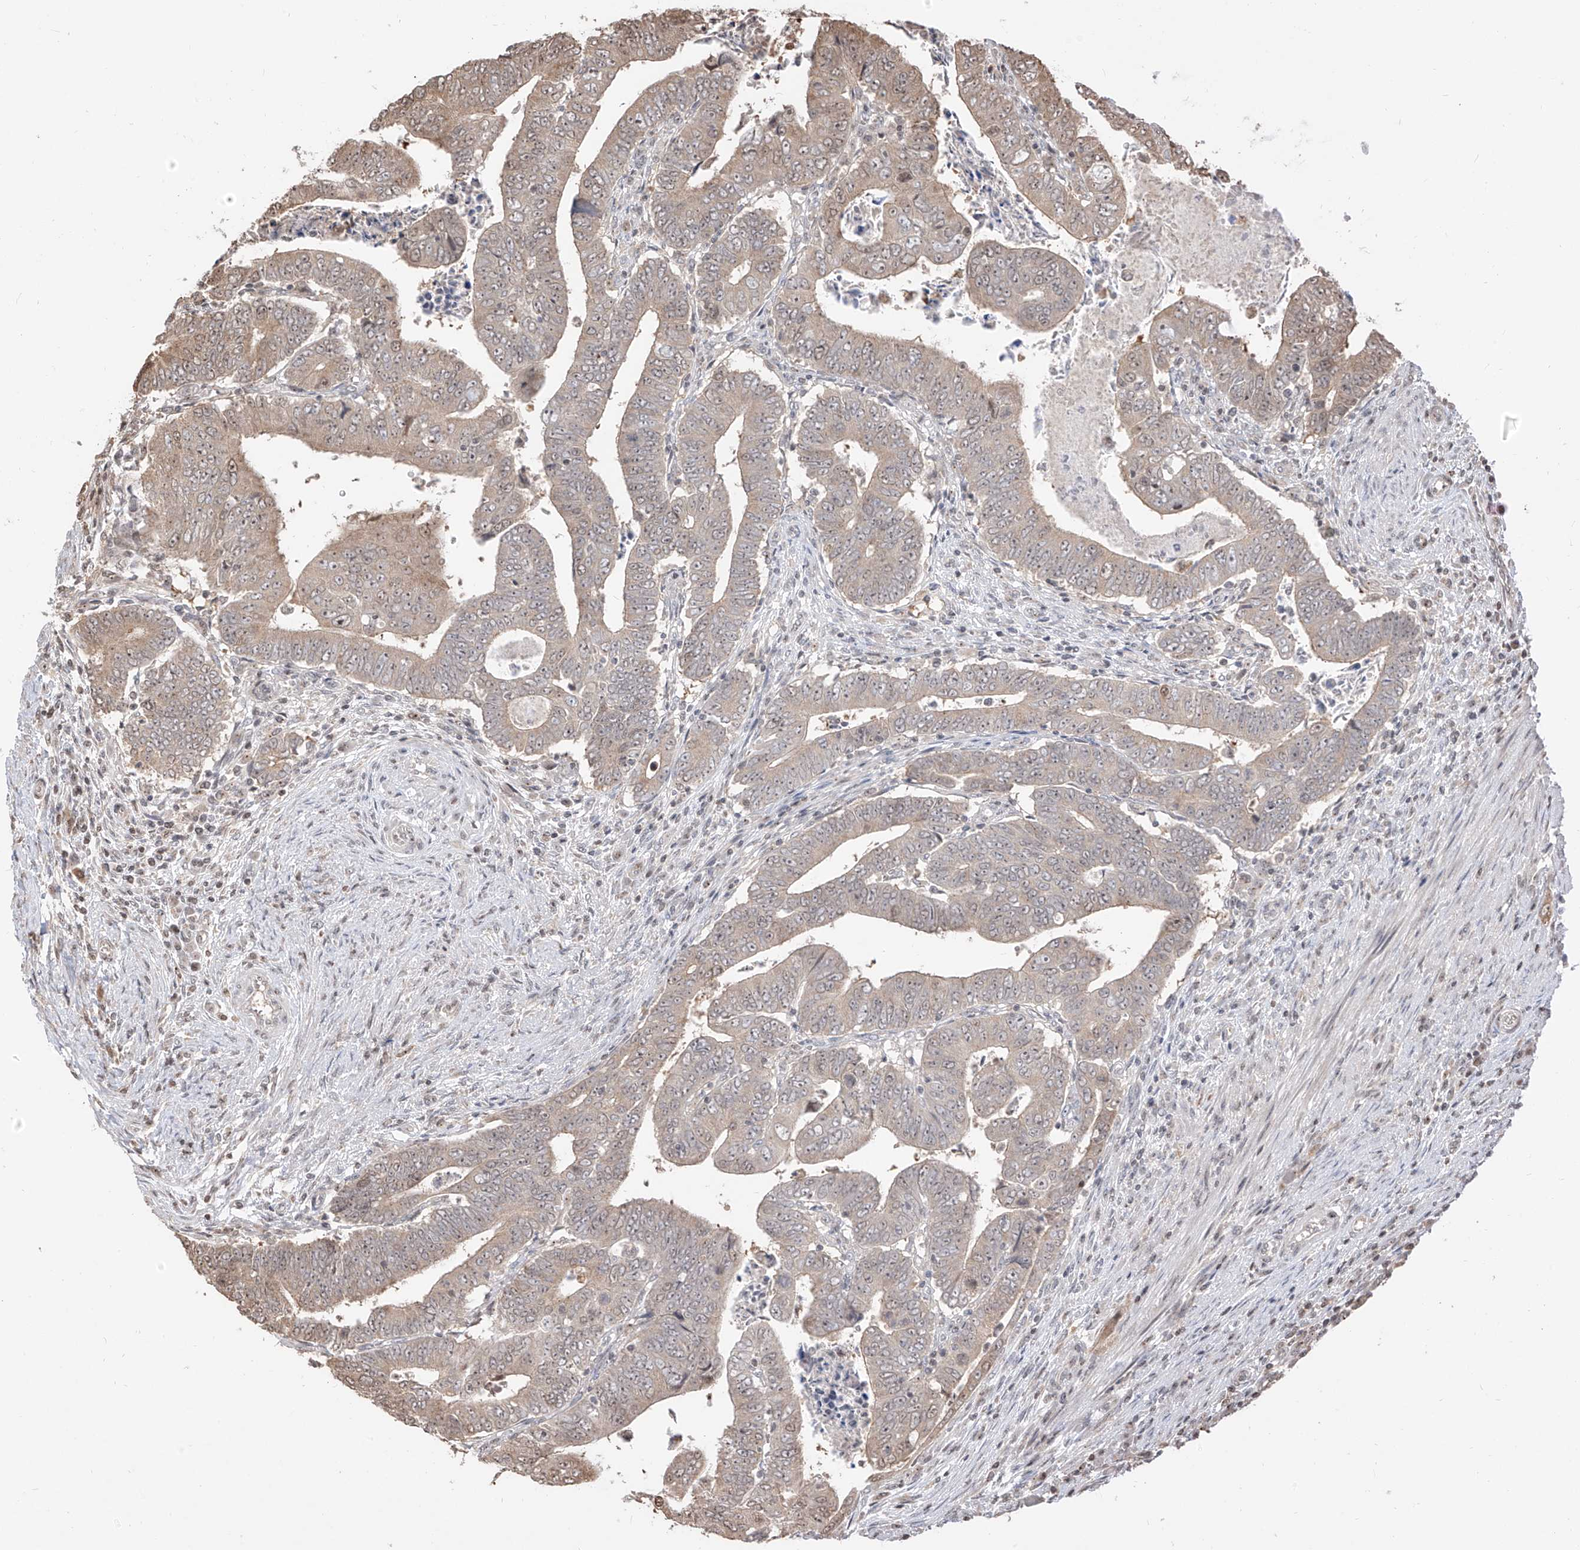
{"staining": {"intensity": "weak", "quantity": "25%-75%", "location": "cytoplasmic/membranous"}, "tissue": "colorectal cancer", "cell_type": "Tumor cells", "image_type": "cancer", "snomed": [{"axis": "morphology", "description": "Normal tissue, NOS"}, {"axis": "morphology", "description": "Adenocarcinoma, NOS"}, {"axis": "topography", "description": "Rectum"}], "caption": "High-magnification brightfield microscopy of colorectal cancer (adenocarcinoma) stained with DAB (brown) and counterstained with hematoxylin (blue). tumor cells exhibit weak cytoplasmic/membranous positivity is identified in about25%-75% of cells. (DAB (3,3'-diaminobenzidine) IHC, brown staining for protein, blue staining for nuclei).", "gene": "VMP1", "patient": {"sex": "female", "age": 65}}